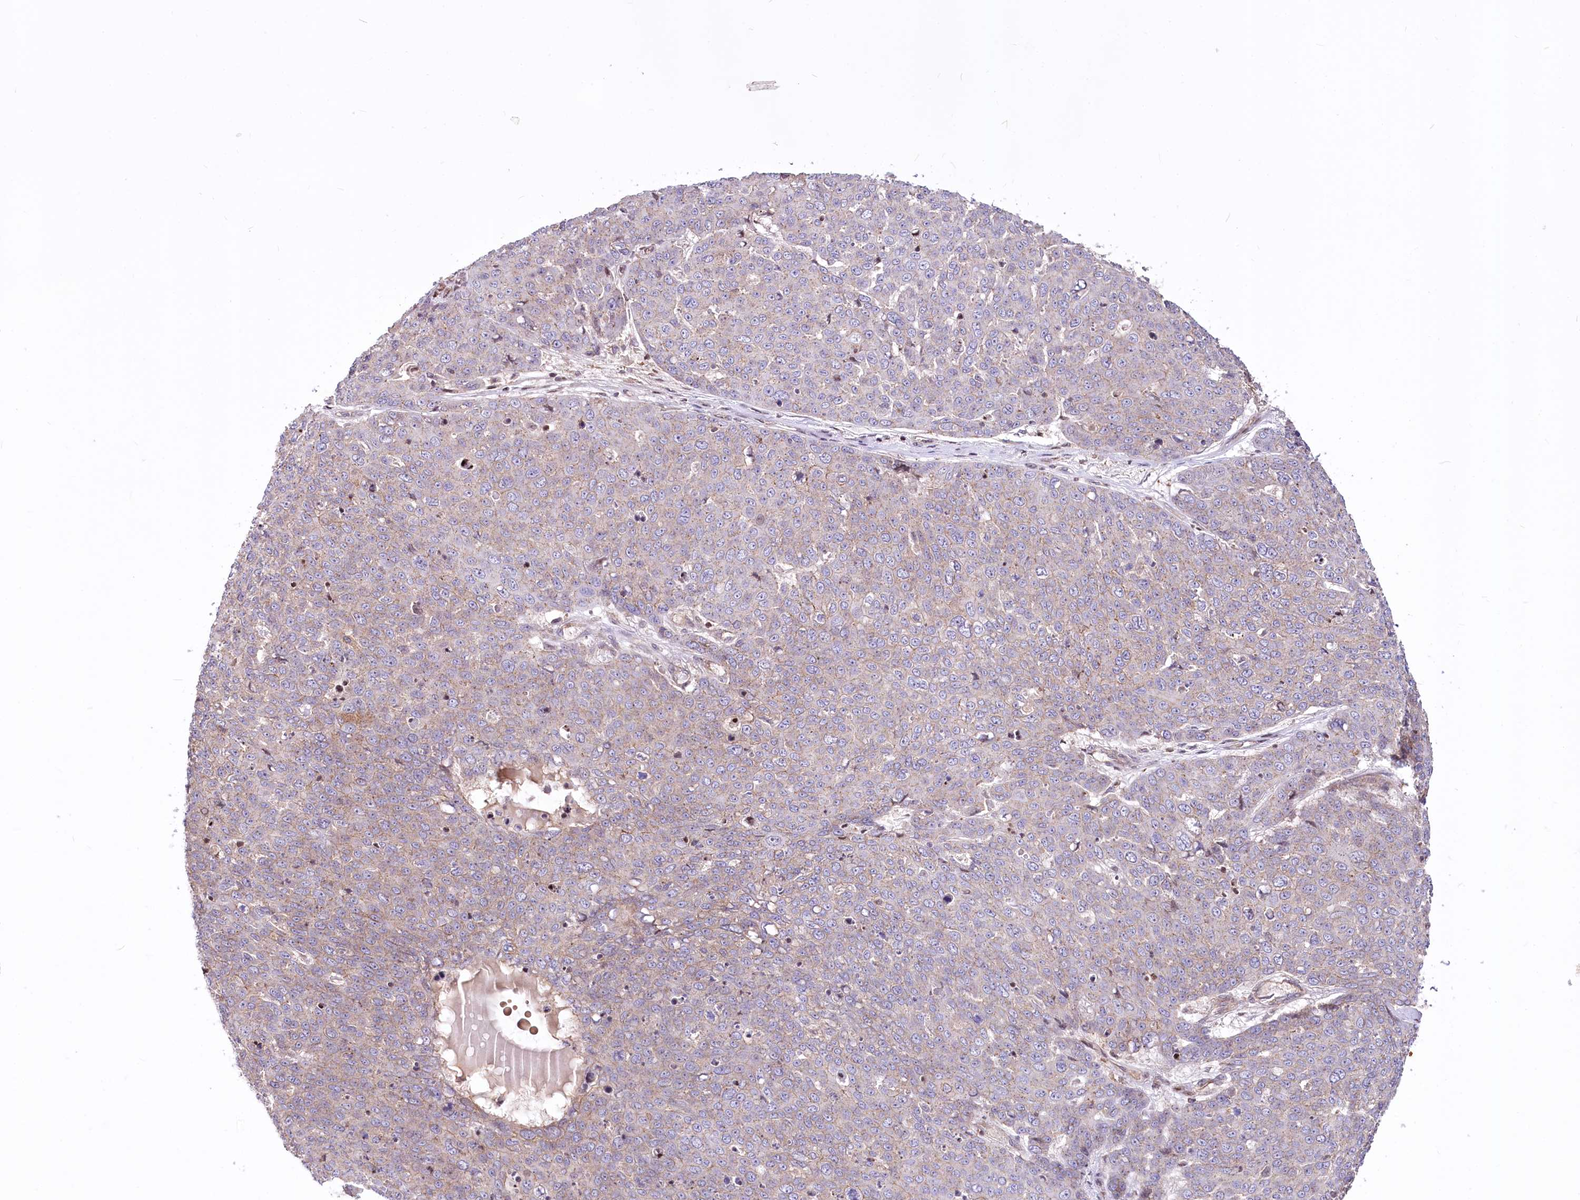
{"staining": {"intensity": "weak", "quantity": "25%-75%", "location": "cytoplasmic/membranous"}, "tissue": "skin cancer", "cell_type": "Tumor cells", "image_type": "cancer", "snomed": [{"axis": "morphology", "description": "Squamous cell carcinoma, NOS"}, {"axis": "topography", "description": "Skin"}], "caption": "Protein expression analysis of skin cancer displays weak cytoplasmic/membranous positivity in about 25%-75% of tumor cells.", "gene": "ZFYVE27", "patient": {"sex": "male", "age": 71}}